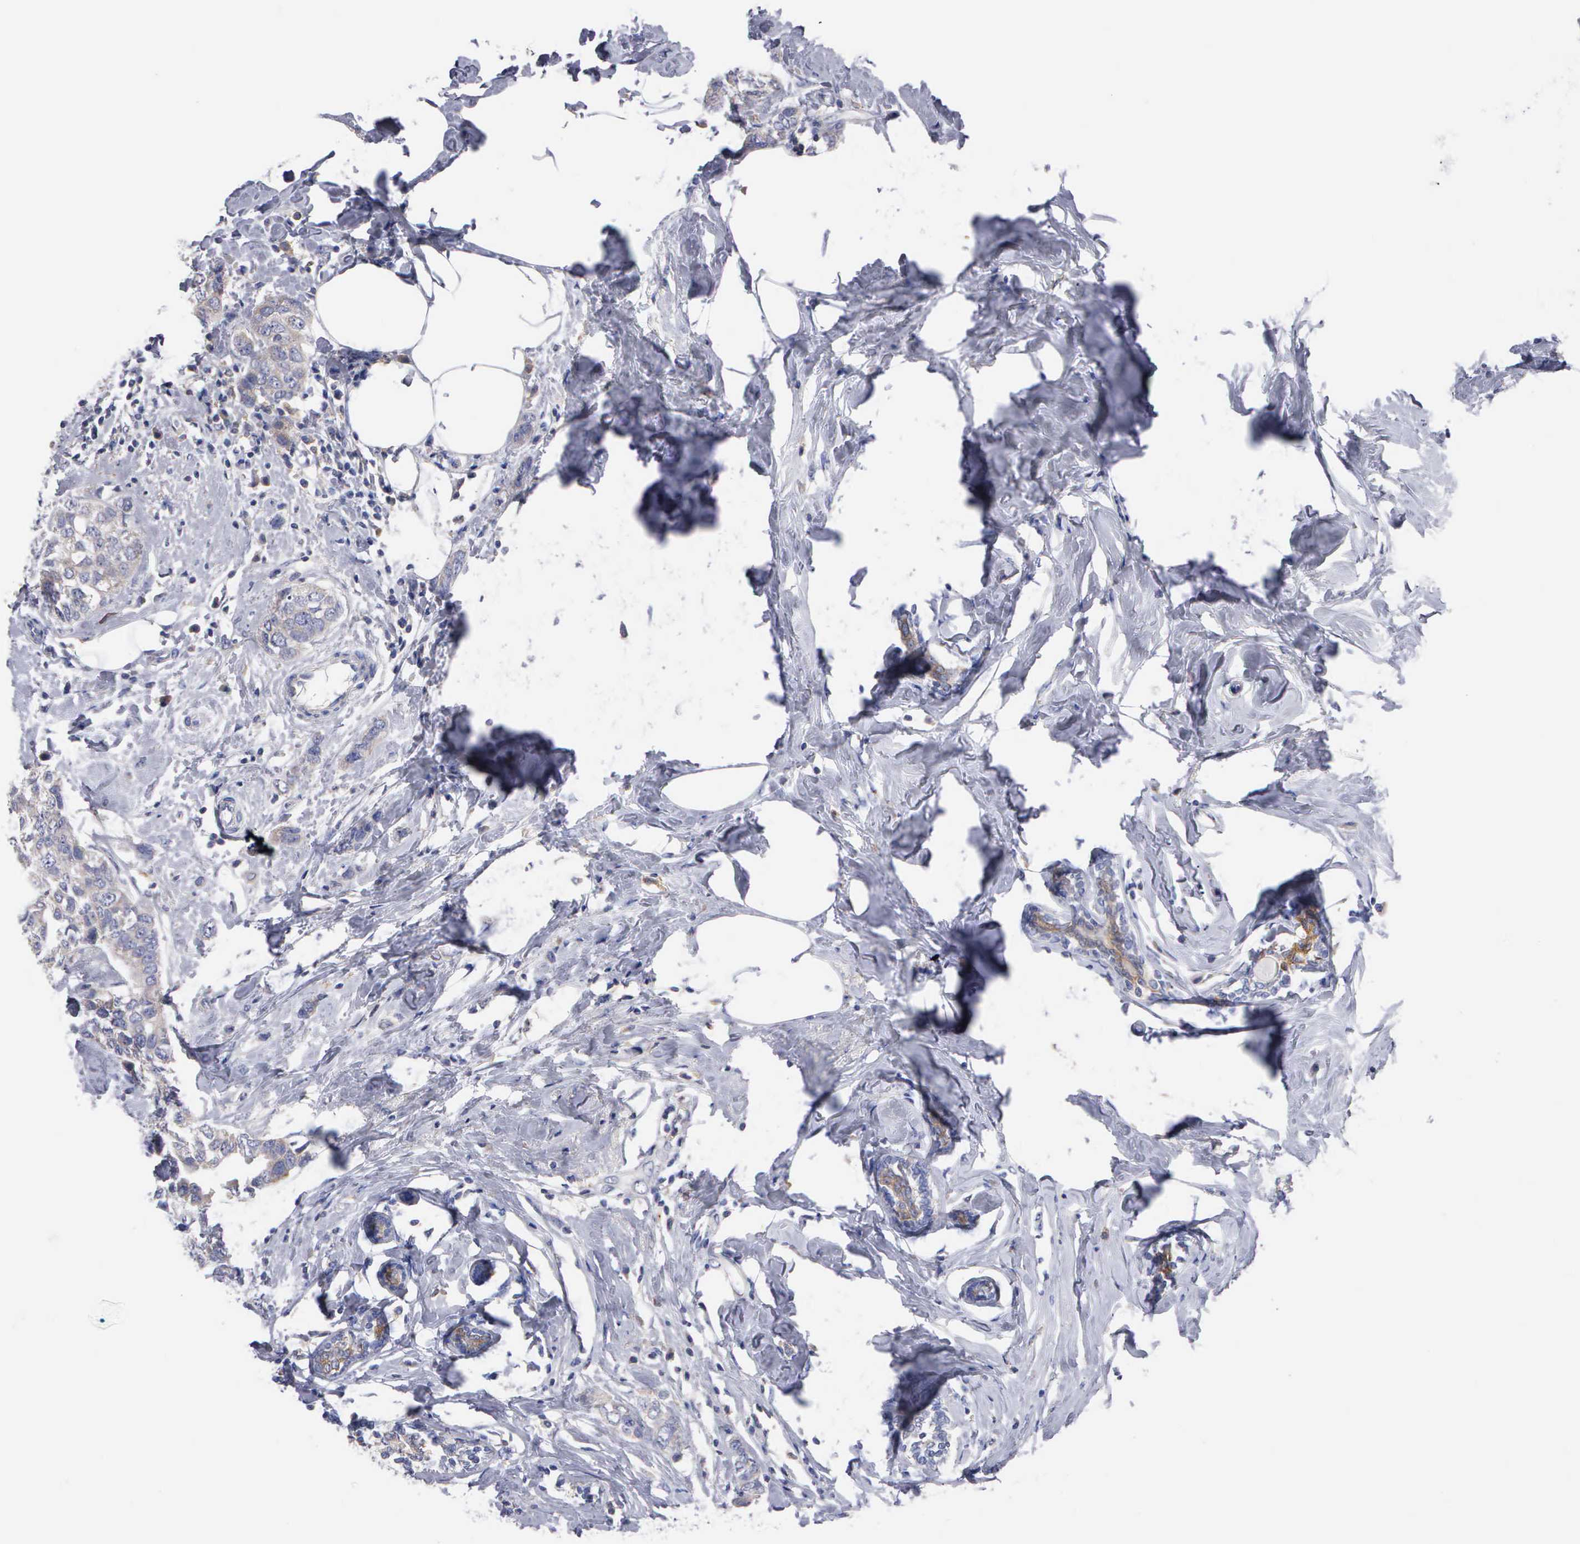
{"staining": {"intensity": "weak", "quantity": ">75%", "location": "cytoplasmic/membranous"}, "tissue": "breast cancer", "cell_type": "Tumor cells", "image_type": "cancer", "snomed": [{"axis": "morphology", "description": "Normal tissue, NOS"}, {"axis": "morphology", "description": "Duct carcinoma"}, {"axis": "topography", "description": "Breast"}], "caption": "Immunohistochemical staining of human breast cancer reveals weak cytoplasmic/membranous protein positivity in about >75% of tumor cells. The protein of interest is stained brown, and the nuclei are stained in blue (DAB IHC with brightfield microscopy, high magnification).", "gene": "PTGS2", "patient": {"sex": "female", "age": 50}}